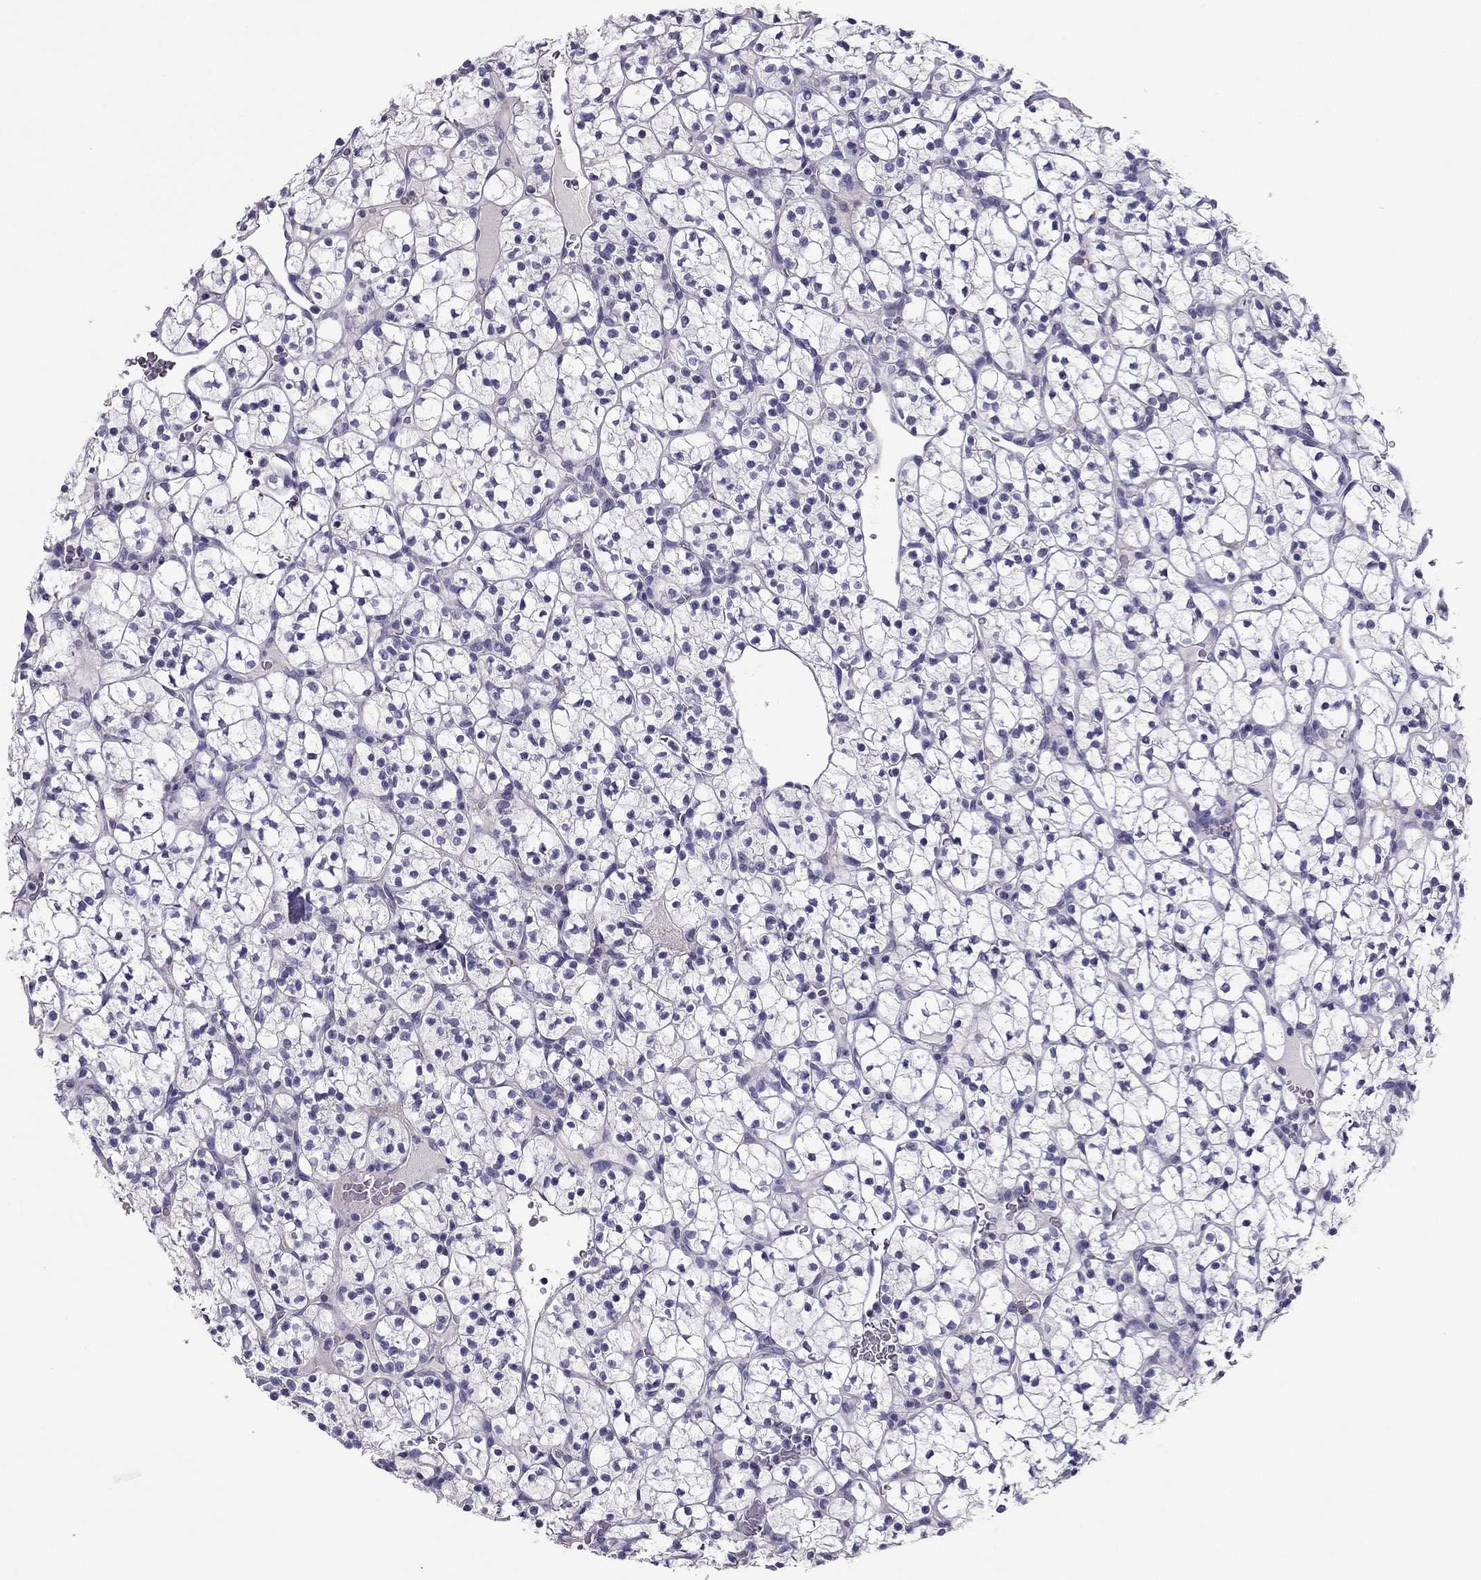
{"staining": {"intensity": "negative", "quantity": "none", "location": "none"}, "tissue": "renal cancer", "cell_type": "Tumor cells", "image_type": "cancer", "snomed": [{"axis": "morphology", "description": "Adenocarcinoma, NOS"}, {"axis": "topography", "description": "Kidney"}], "caption": "The image demonstrates no significant expression in tumor cells of renal adenocarcinoma. (DAB (3,3'-diaminobenzidine) immunohistochemistry visualized using brightfield microscopy, high magnification).", "gene": "RHO", "patient": {"sex": "female", "age": 89}}